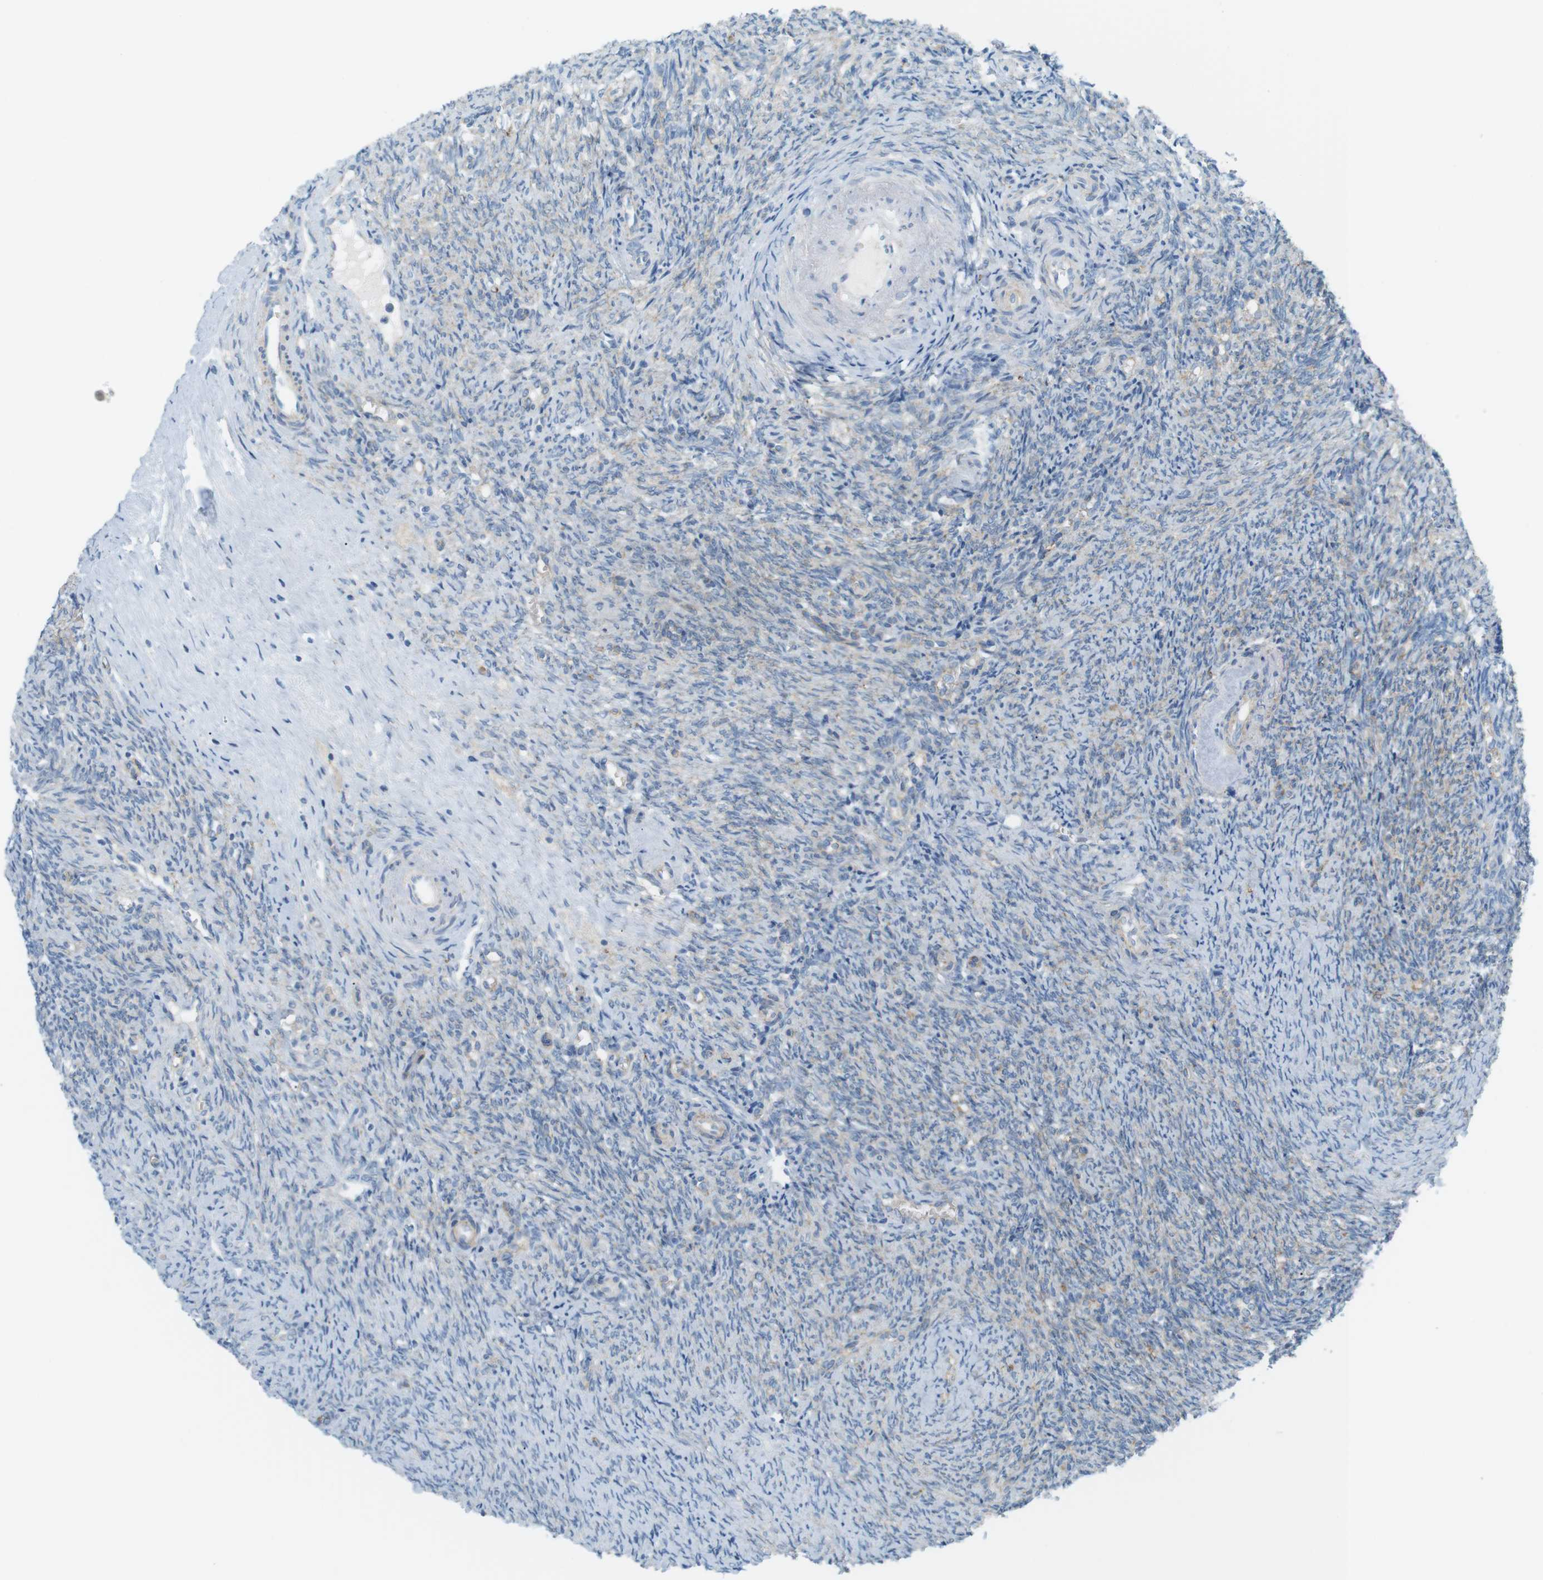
{"staining": {"intensity": "negative", "quantity": "none", "location": "none"}, "tissue": "ovary", "cell_type": "Ovarian stroma cells", "image_type": "normal", "snomed": [{"axis": "morphology", "description": "Normal tissue, NOS"}, {"axis": "topography", "description": "Ovary"}], "caption": "Immunohistochemical staining of normal human ovary exhibits no significant expression in ovarian stroma cells. (DAB immunohistochemistry with hematoxylin counter stain).", "gene": "VAMP1", "patient": {"sex": "female", "age": 41}}